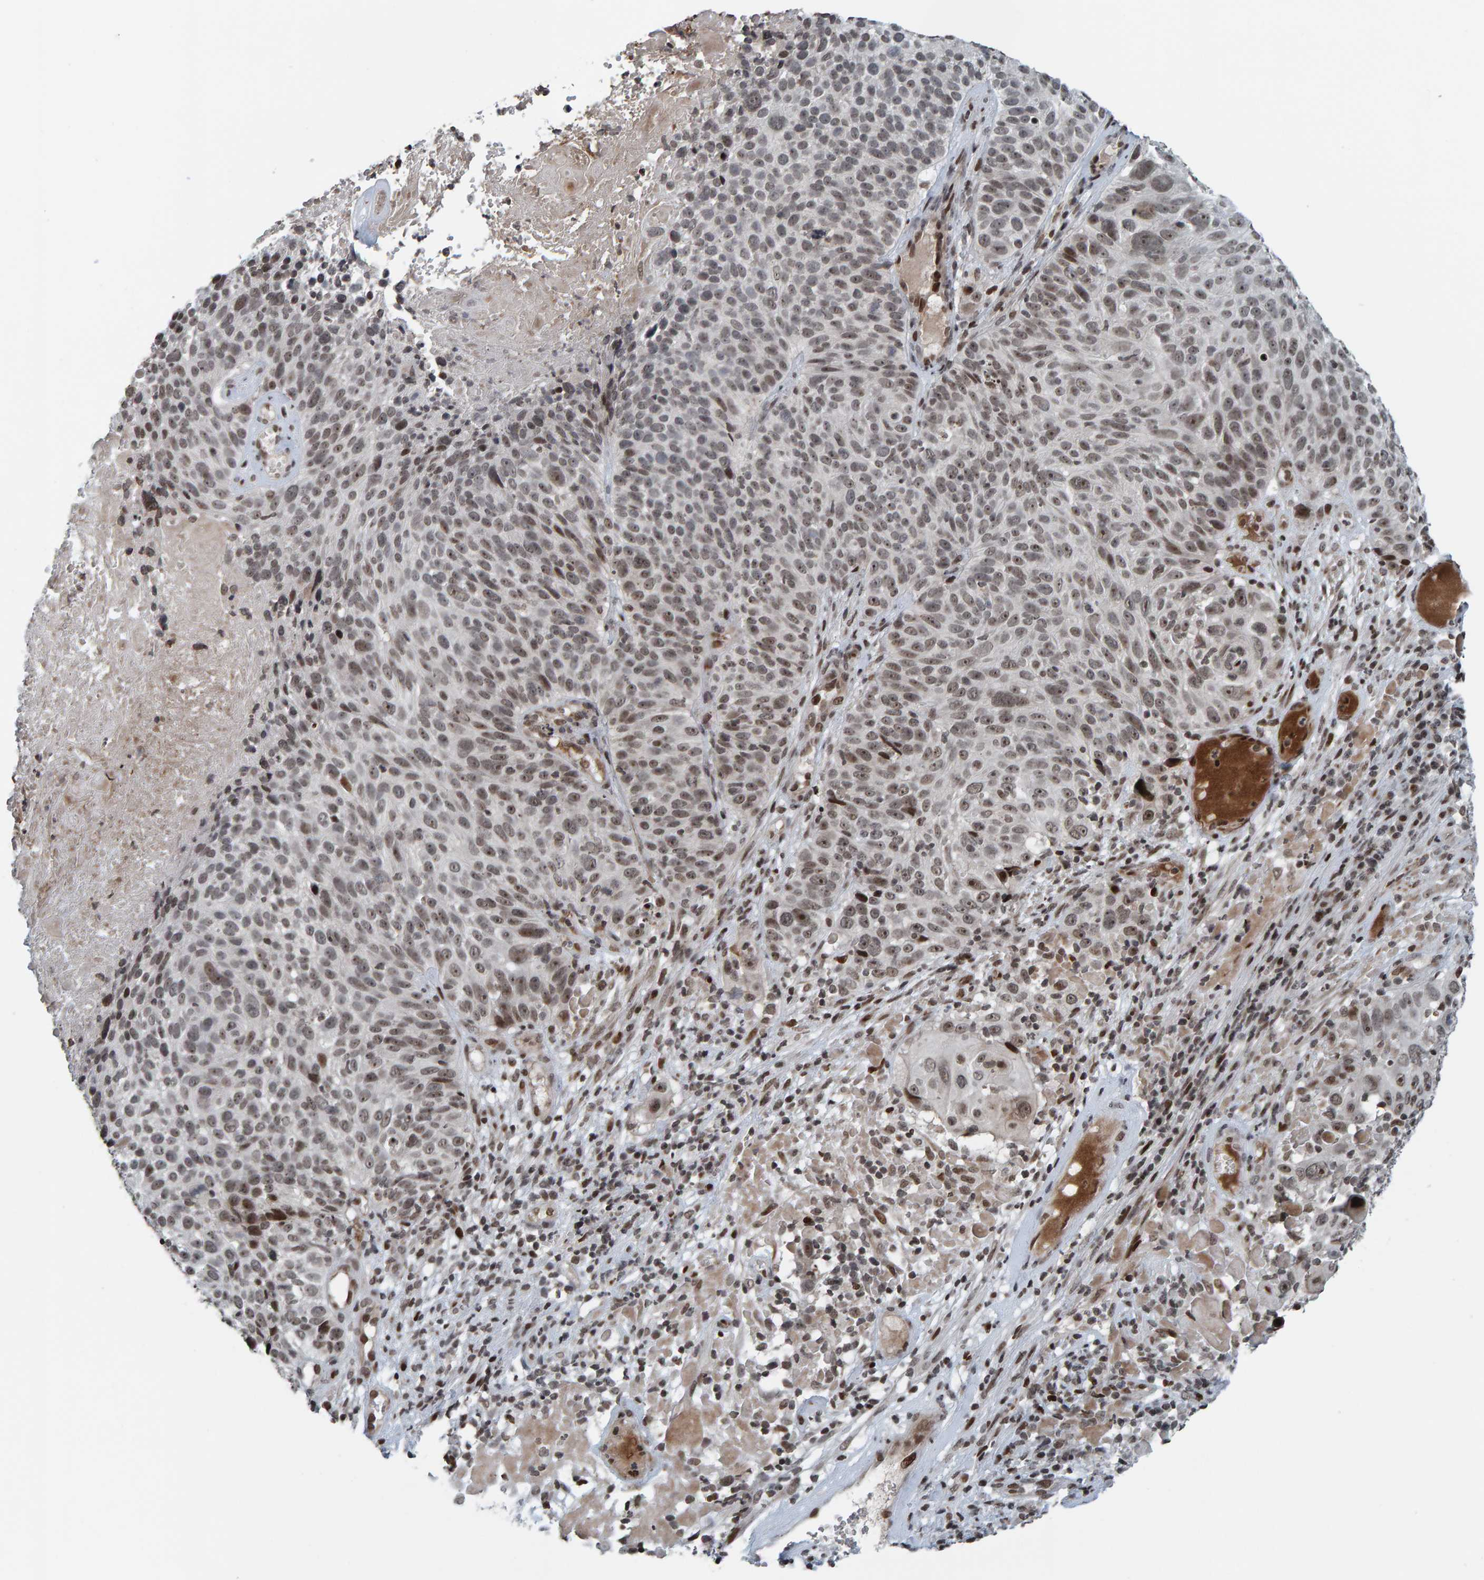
{"staining": {"intensity": "weak", "quantity": ">75%", "location": "nuclear"}, "tissue": "cervical cancer", "cell_type": "Tumor cells", "image_type": "cancer", "snomed": [{"axis": "morphology", "description": "Squamous cell carcinoma, NOS"}, {"axis": "topography", "description": "Cervix"}], "caption": "Immunohistochemical staining of human cervical cancer shows low levels of weak nuclear protein expression in approximately >75% of tumor cells. (DAB (3,3'-diaminobenzidine) IHC, brown staining for protein, blue staining for nuclei).", "gene": "ZNF366", "patient": {"sex": "female", "age": 74}}